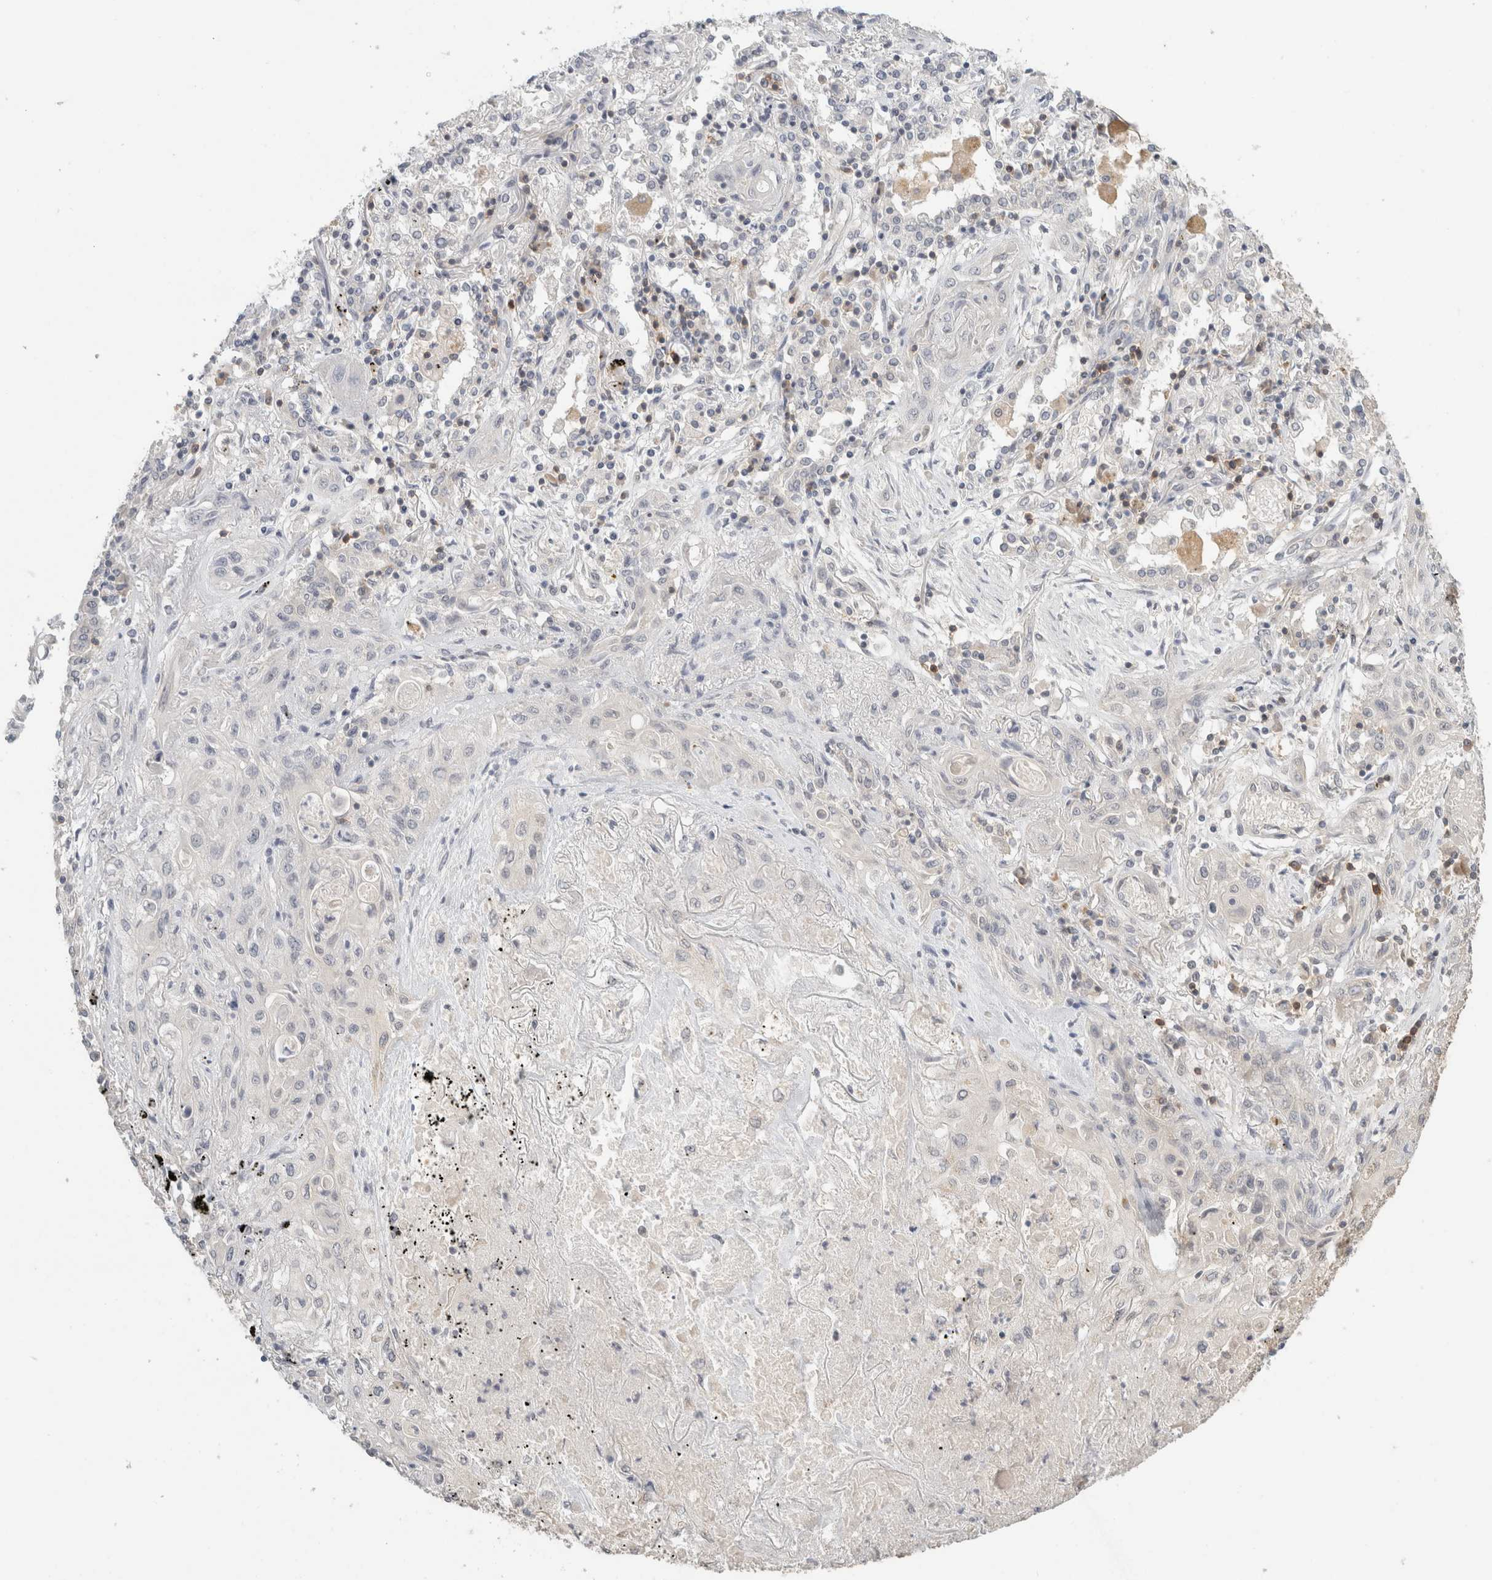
{"staining": {"intensity": "negative", "quantity": "none", "location": "none"}, "tissue": "lung cancer", "cell_type": "Tumor cells", "image_type": "cancer", "snomed": [{"axis": "morphology", "description": "Squamous cell carcinoma, NOS"}, {"axis": "topography", "description": "Lung"}], "caption": "Tumor cells show no significant protein positivity in lung squamous cell carcinoma. (DAB (3,3'-diaminobenzidine) immunohistochemistry (IHC) with hematoxylin counter stain).", "gene": "TRAT1", "patient": {"sex": "female", "age": 47}}